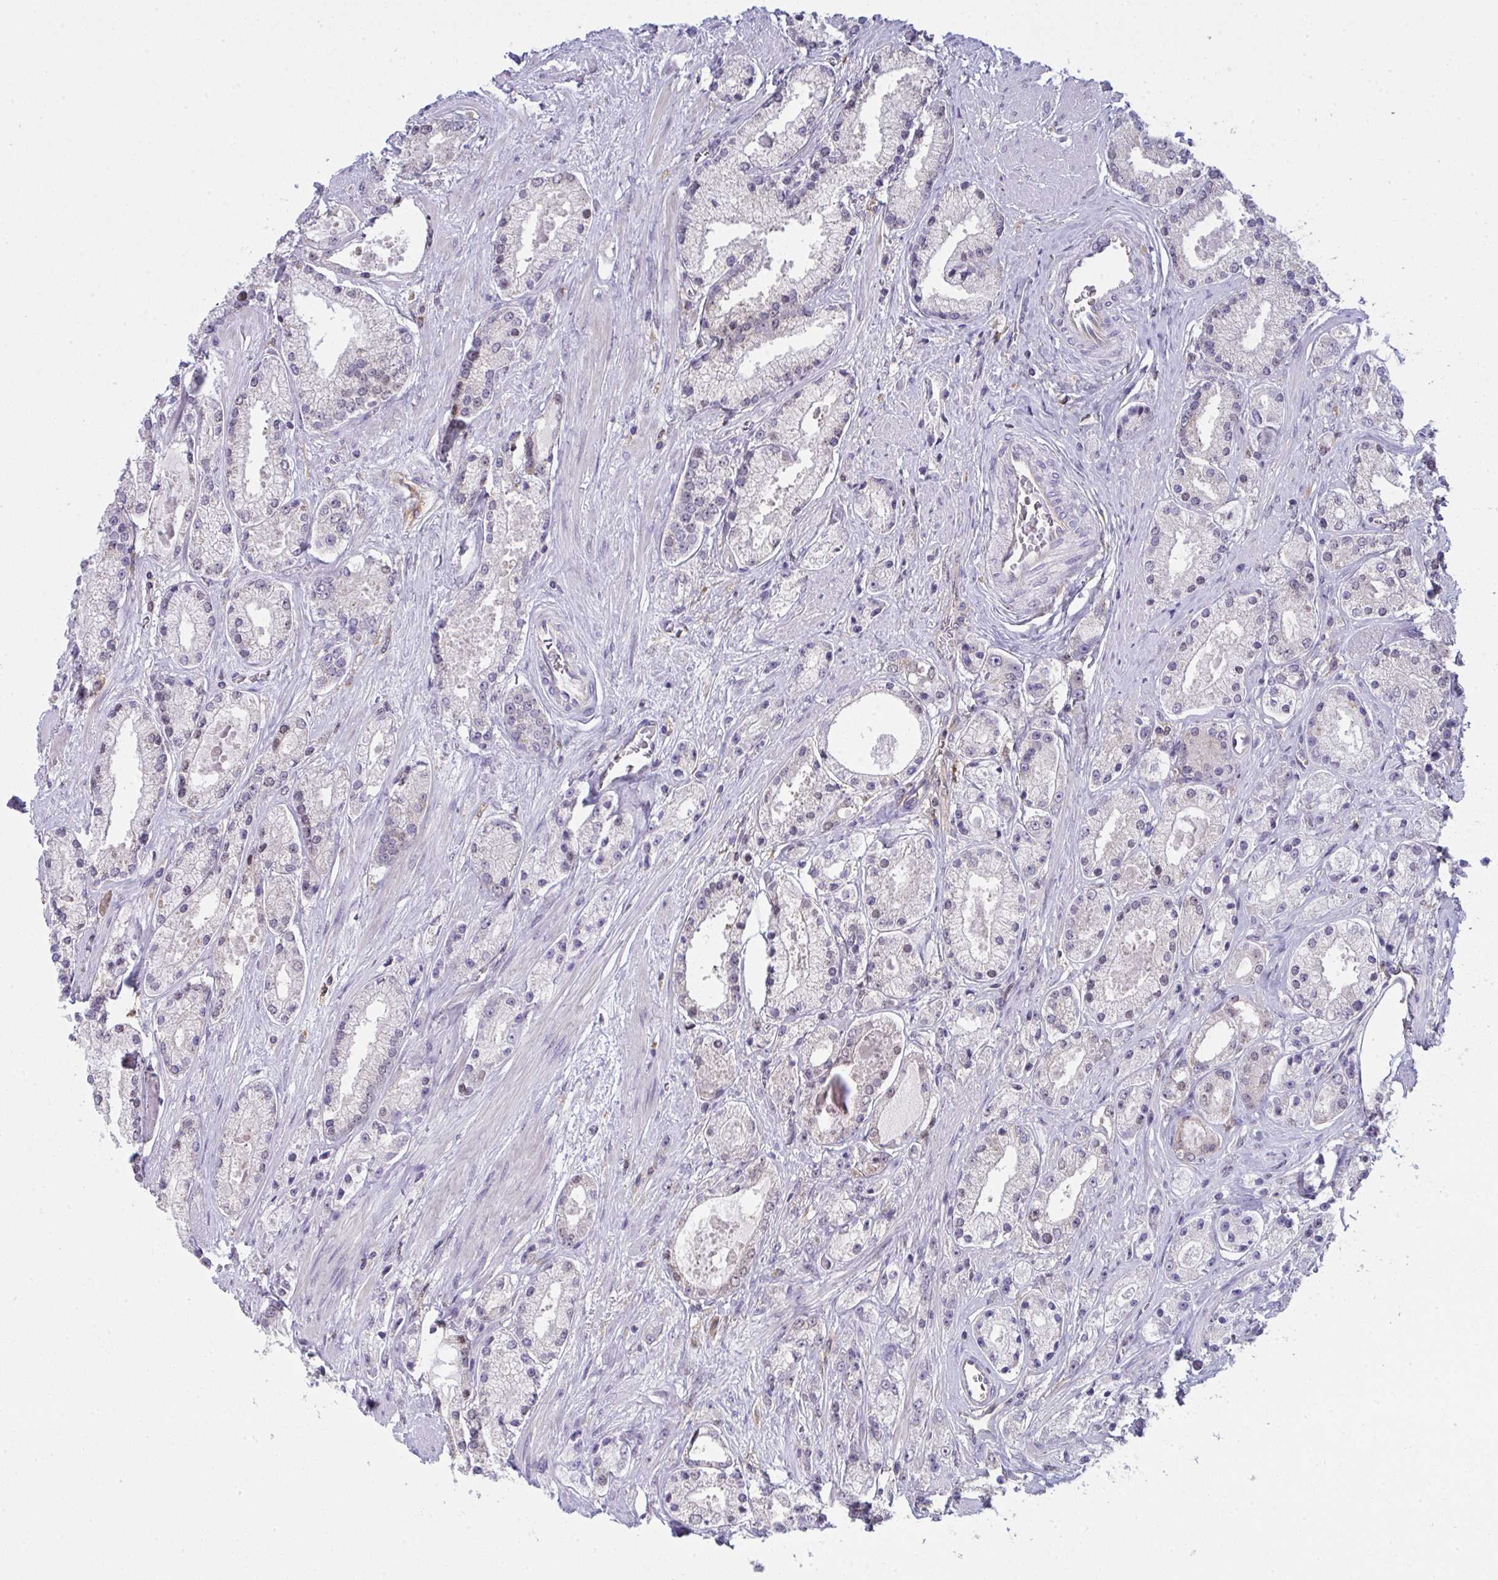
{"staining": {"intensity": "negative", "quantity": "none", "location": "none"}, "tissue": "prostate cancer", "cell_type": "Tumor cells", "image_type": "cancer", "snomed": [{"axis": "morphology", "description": "Adenocarcinoma, High grade"}, {"axis": "topography", "description": "Prostate"}], "caption": "Tumor cells show no significant protein positivity in prostate cancer (high-grade adenocarcinoma).", "gene": "ALDH16A1", "patient": {"sex": "male", "age": 67}}